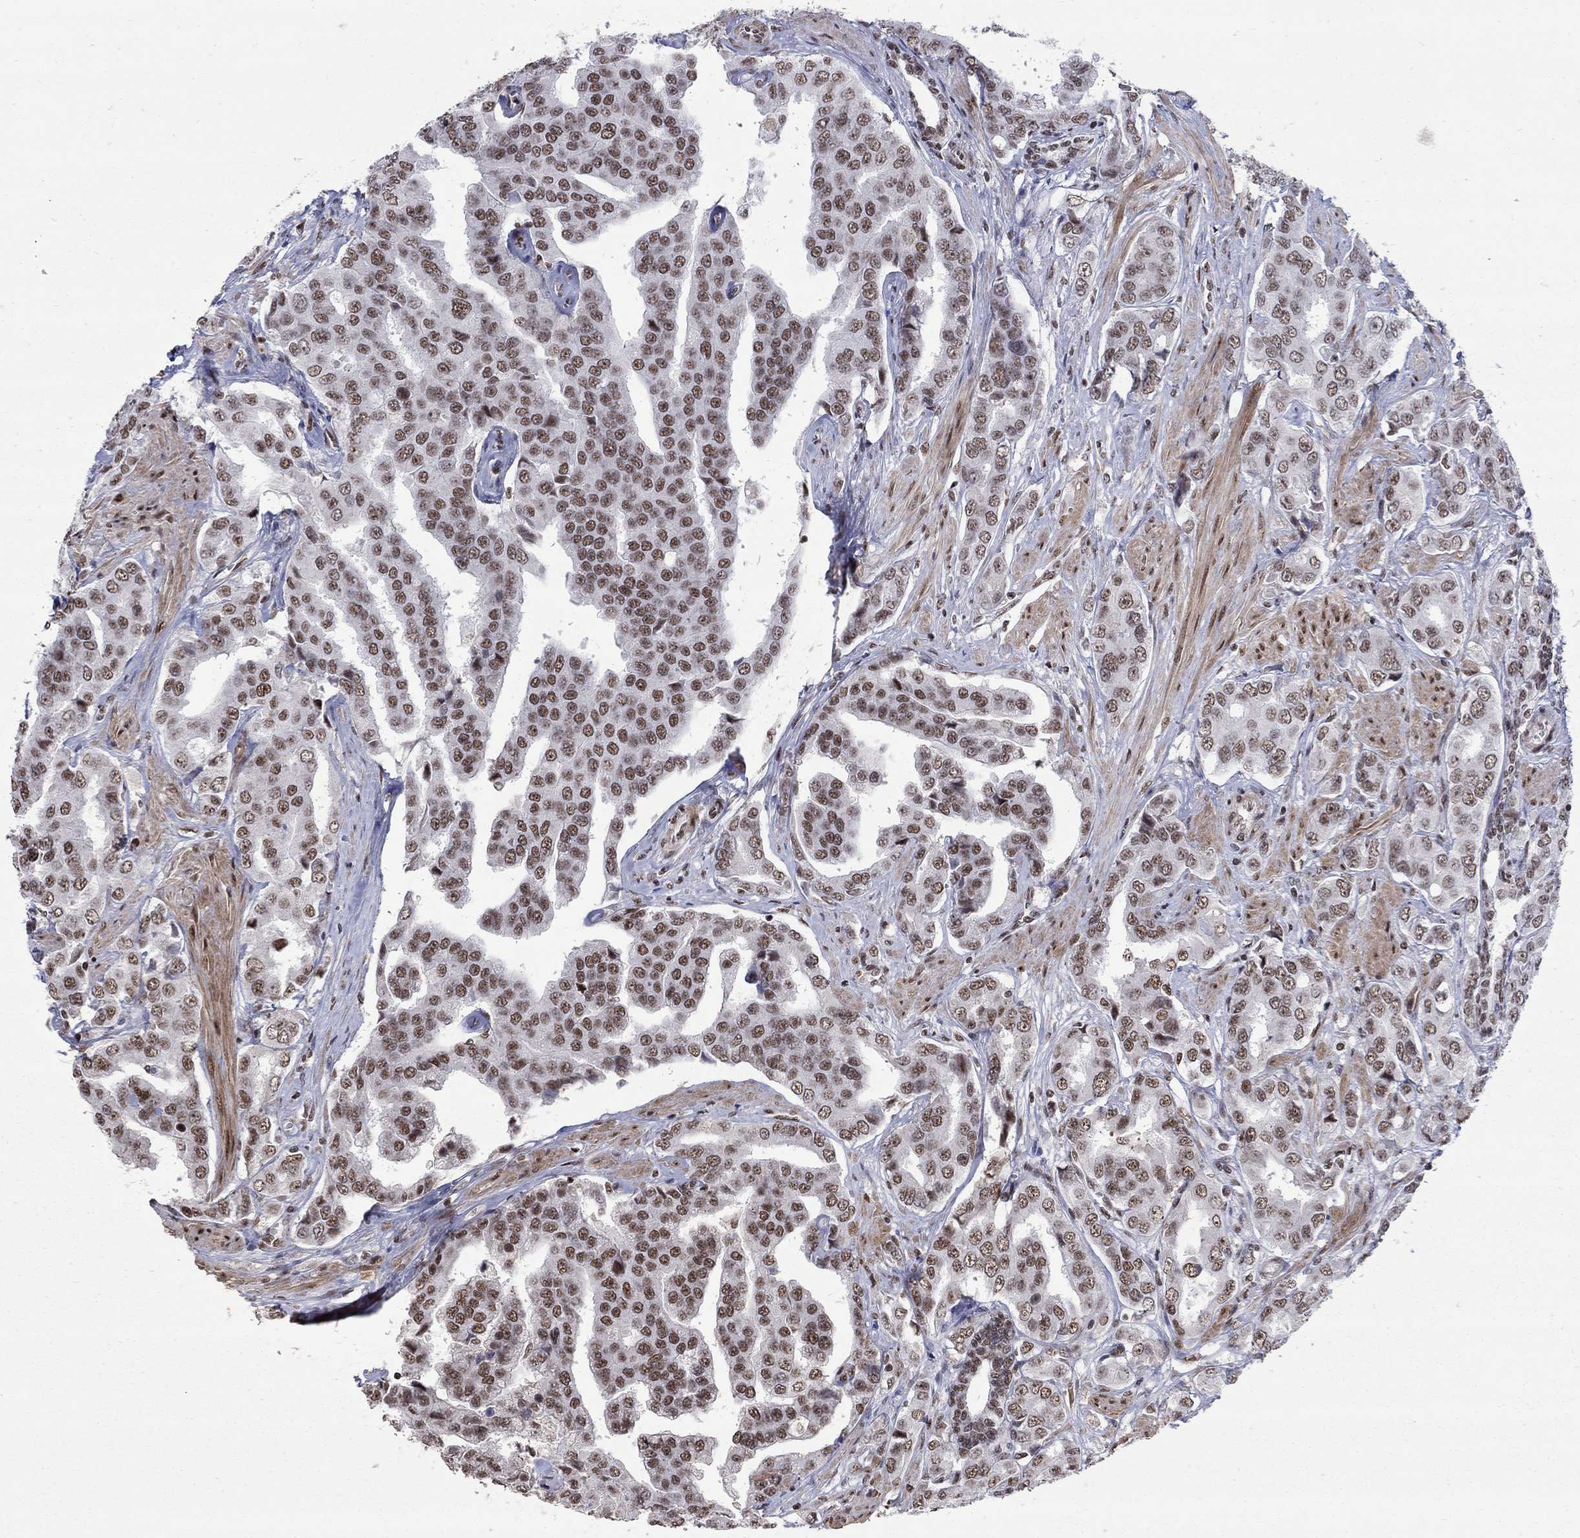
{"staining": {"intensity": "moderate", "quantity": "25%-75%", "location": "nuclear"}, "tissue": "prostate cancer", "cell_type": "Tumor cells", "image_type": "cancer", "snomed": [{"axis": "morphology", "description": "Adenocarcinoma, NOS"}, {"axis": "topography", "description": "Prostate and seminal vesicle, NOS"}, {"axis": "topography", "description": "Prostate"}], "caption": "Prostate adenocarcinoma stained with DAB (3,3'-diaminobenzidine) IHC reveals medium levels of moderate nuclear staining in approximately 25%-75% of tumor cells.", "gene": "PNISR", "patient": {"sex": "male", "age": 69}}